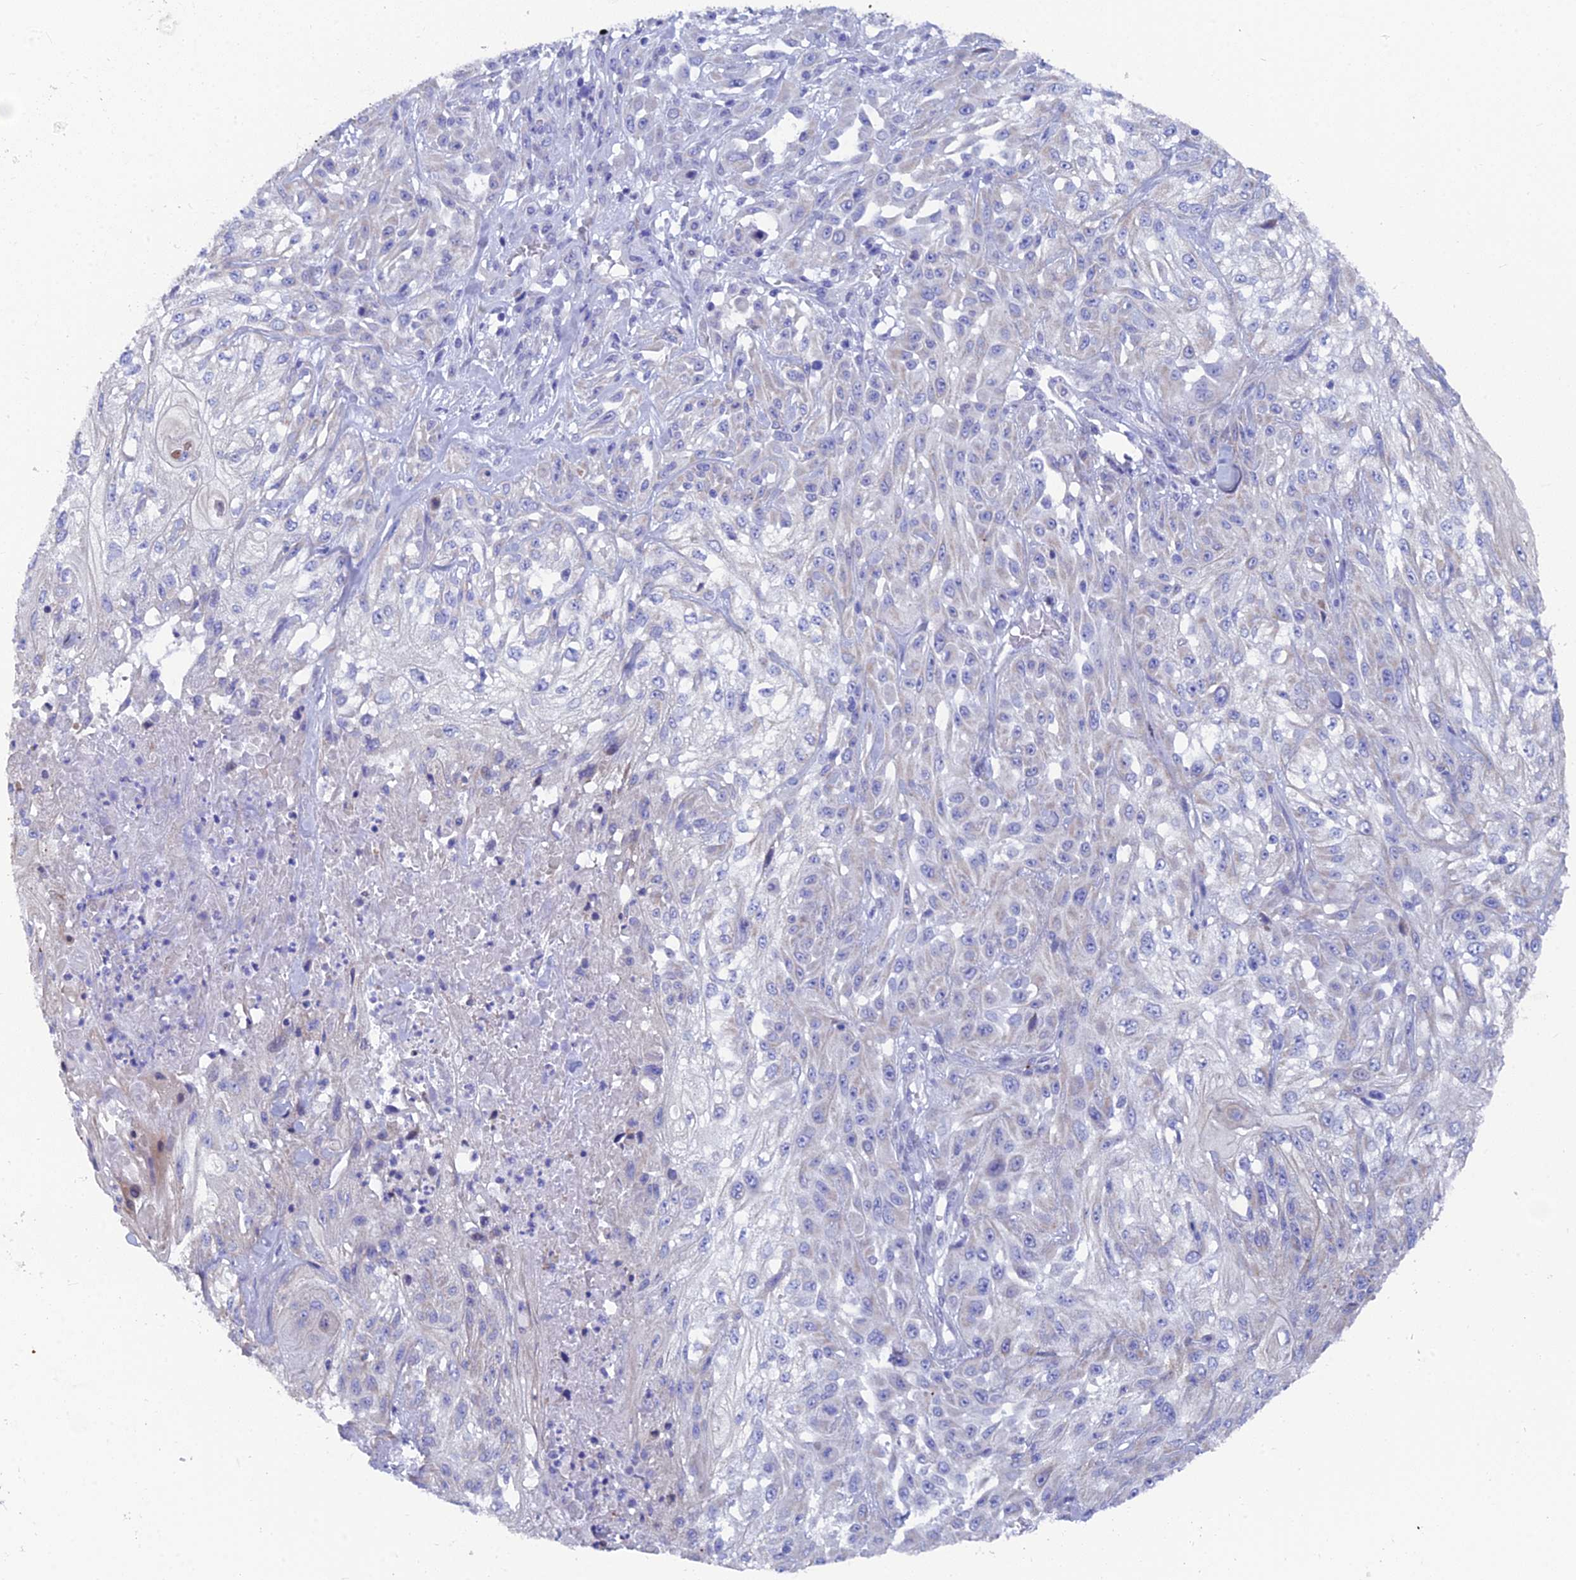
{"staining": {"intensity": "negative", "quantity": "none", "location": "none"}, "tissue": "skin cancer", "cell_type": "Tumor cells", "image_type": "cancer", "snomed": [{"axis": "morphology", "description": "Squamous cell carcinoma, NOS"}, {"axis": "morphology", "description": "Squamous cell carcinoma, metastatic, NOS"}, {"axis": "topography", "description": "Skin"}, {"axis": "topography", "description": "Lymph node"}], "caption": "High power microscopy image of an immunohistochemistry photomicrograph of squamous cell carcinoma (skin), revealing no significant staining in tumor cells.", "gene": "AK4", "patient": {"sex": "male", "age": 75}}